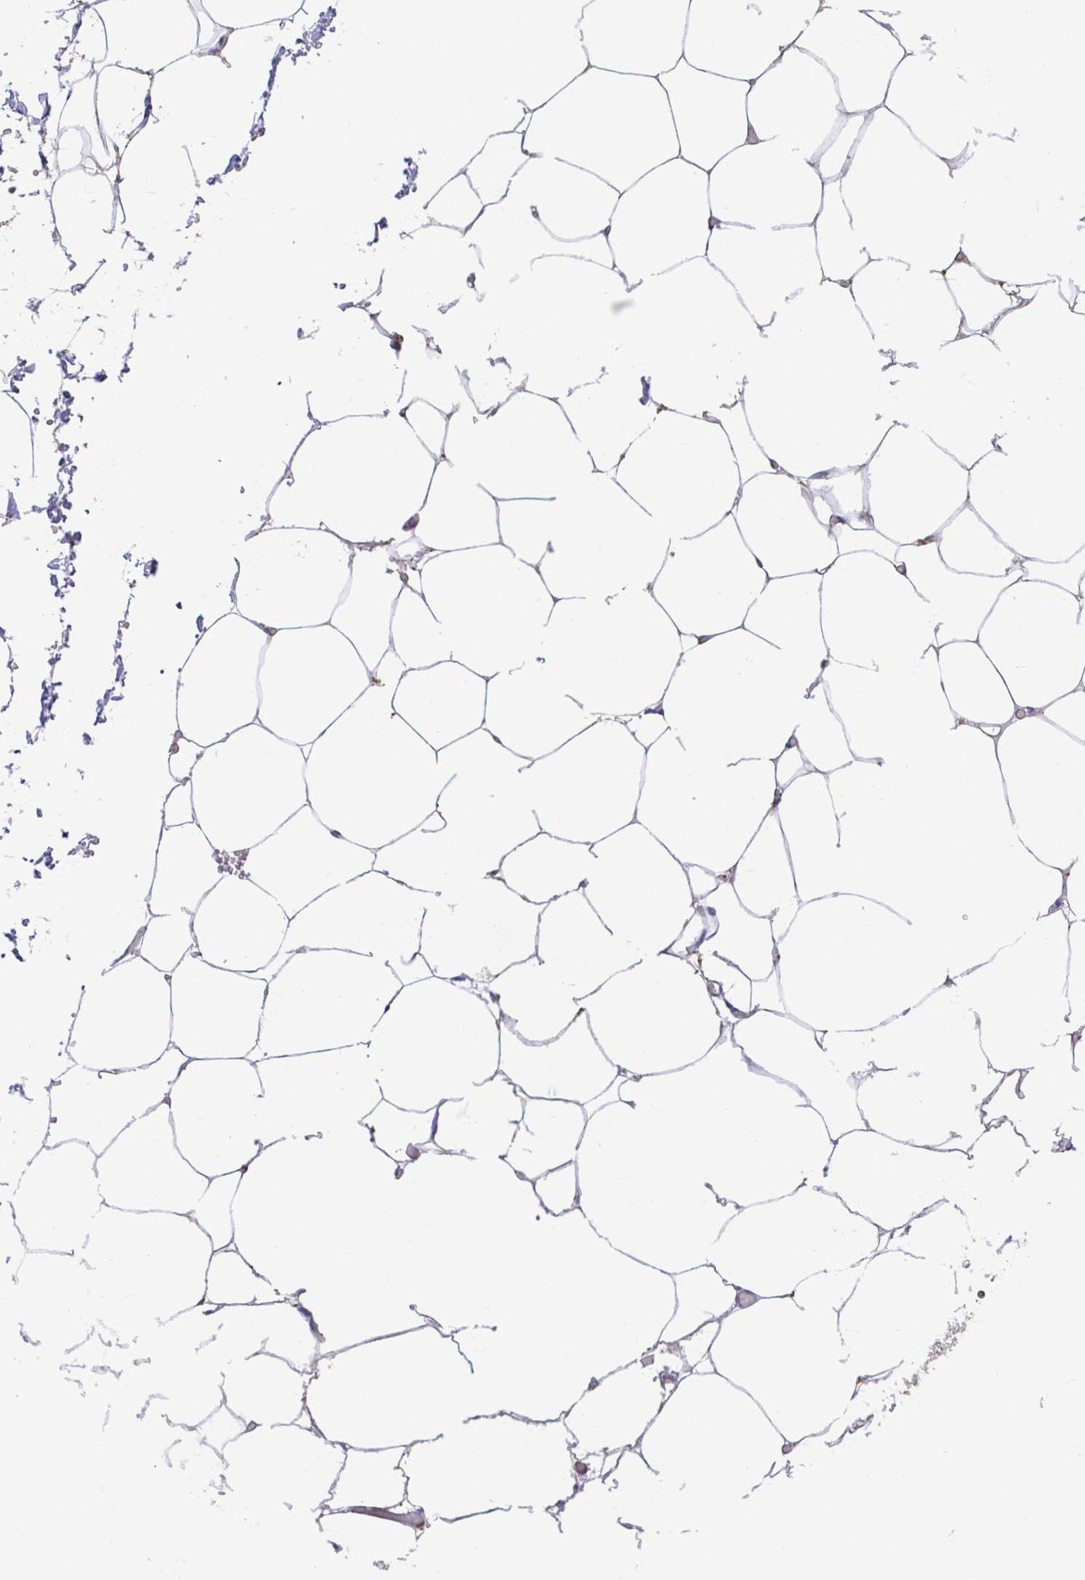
{"staining": {"intensity": "weak", "quantity": "<25%", "location": "cytoplasmic/membranous"}, "tissue": "adipose tissue", "cell_type": "Adipocytes", "image_type": "normal", "snomed": [{"axis": "morphology", "description": "Normal tissue, NOS"}, {"axis": "topography", "description": "Adipose tissue"}, {"axis": "topography", "description": "Vascular tissue"}, {"axis": "topography", "description": "Rectum"}, {"axis": "topography", "description": "Peripheral nerve tissue"}], "caption": "Adipose tissue was stained to show a protein in brown. There is no significant positivity in adipocytes. The staining was performed using DAB to visualize the protein expression in brown, while the nuclei were stained in blue with hematoxylin (Magnification: 20x).", "gene": "FABP3", "patient": {"sex": "female", "age": 69}}